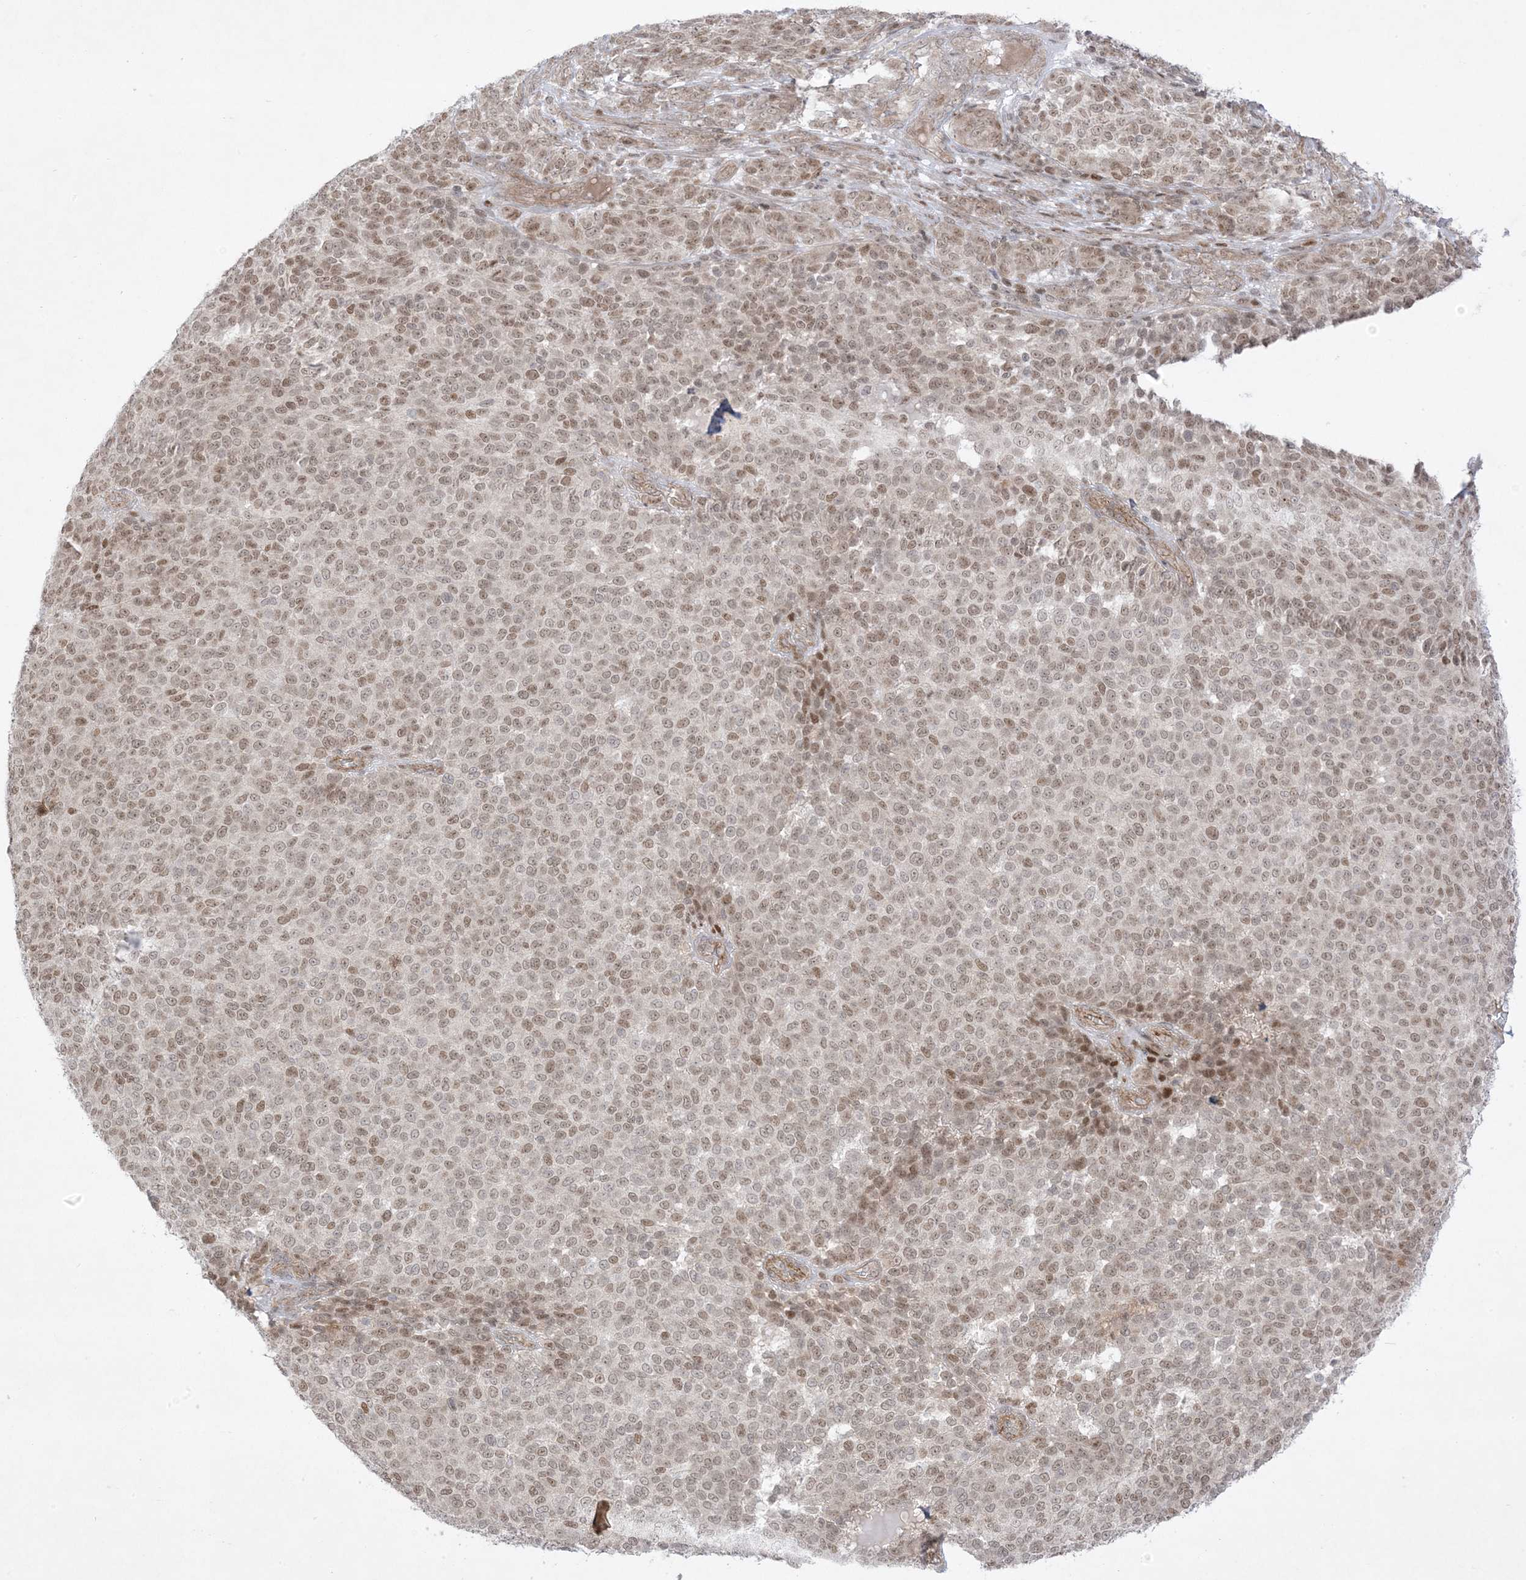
{"staining": {"intensity": "moderate", "quantity": ">75%", "location": "nuclear"}, "tissue": "melanoma", "cell_type": "Tumor cells", "image_type": "cancer", "snomed": [{"axis": "morphology", "description": "Malignant melanoma, NOS"}, {"axis": "topography", "description": "Skin"}], "caption": "Immunohistochemical staining of human melanoma exhibits moderate nuclear protein expression in approximately >75% of tumor cells.", "gene": "PTK6", "patient": {"sex": "male", "age": 49}}